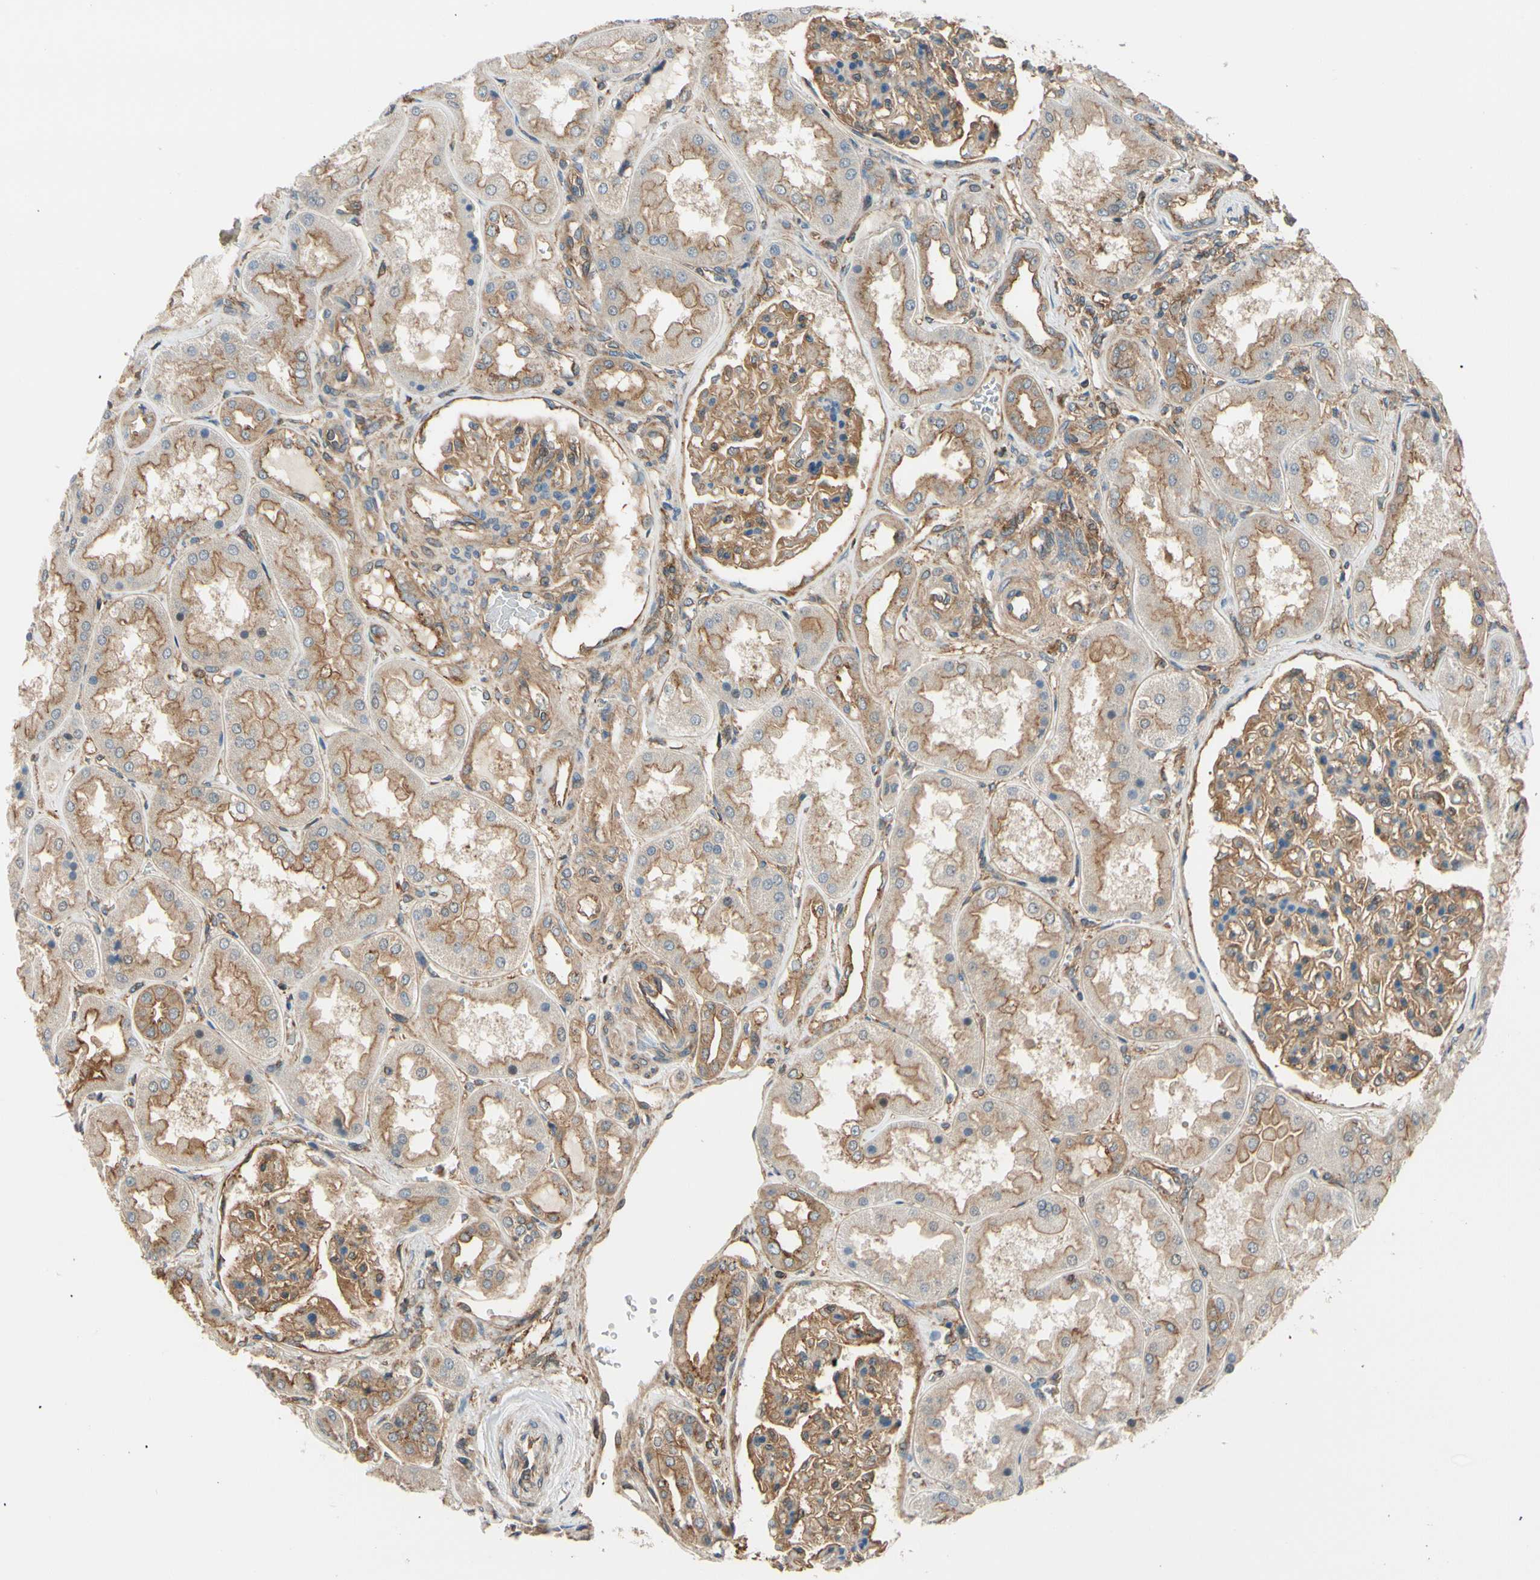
{"staining": {"intensity": "moderate", "quantity": "25%-75%", "location": "cytoplasmic/membranous"}, "tissue": "kidney", "cell_type": "Cells in glomeruli", "image_type": "normal", "snomed": [{"axis": "morphology", "description": "Normal tissue, NOS"}, {"axis": "topography", "description": "Kidney"}], "caption": "Immunohistochemical staining of unremarkable kidney shows 25%-75% levels of moderate cytoplasmic/membranous protein staining in approximately 25%-75% of cells in glomeruli.", "gene": "EPS15", "patient": {"sex": "female", "age": 56}}